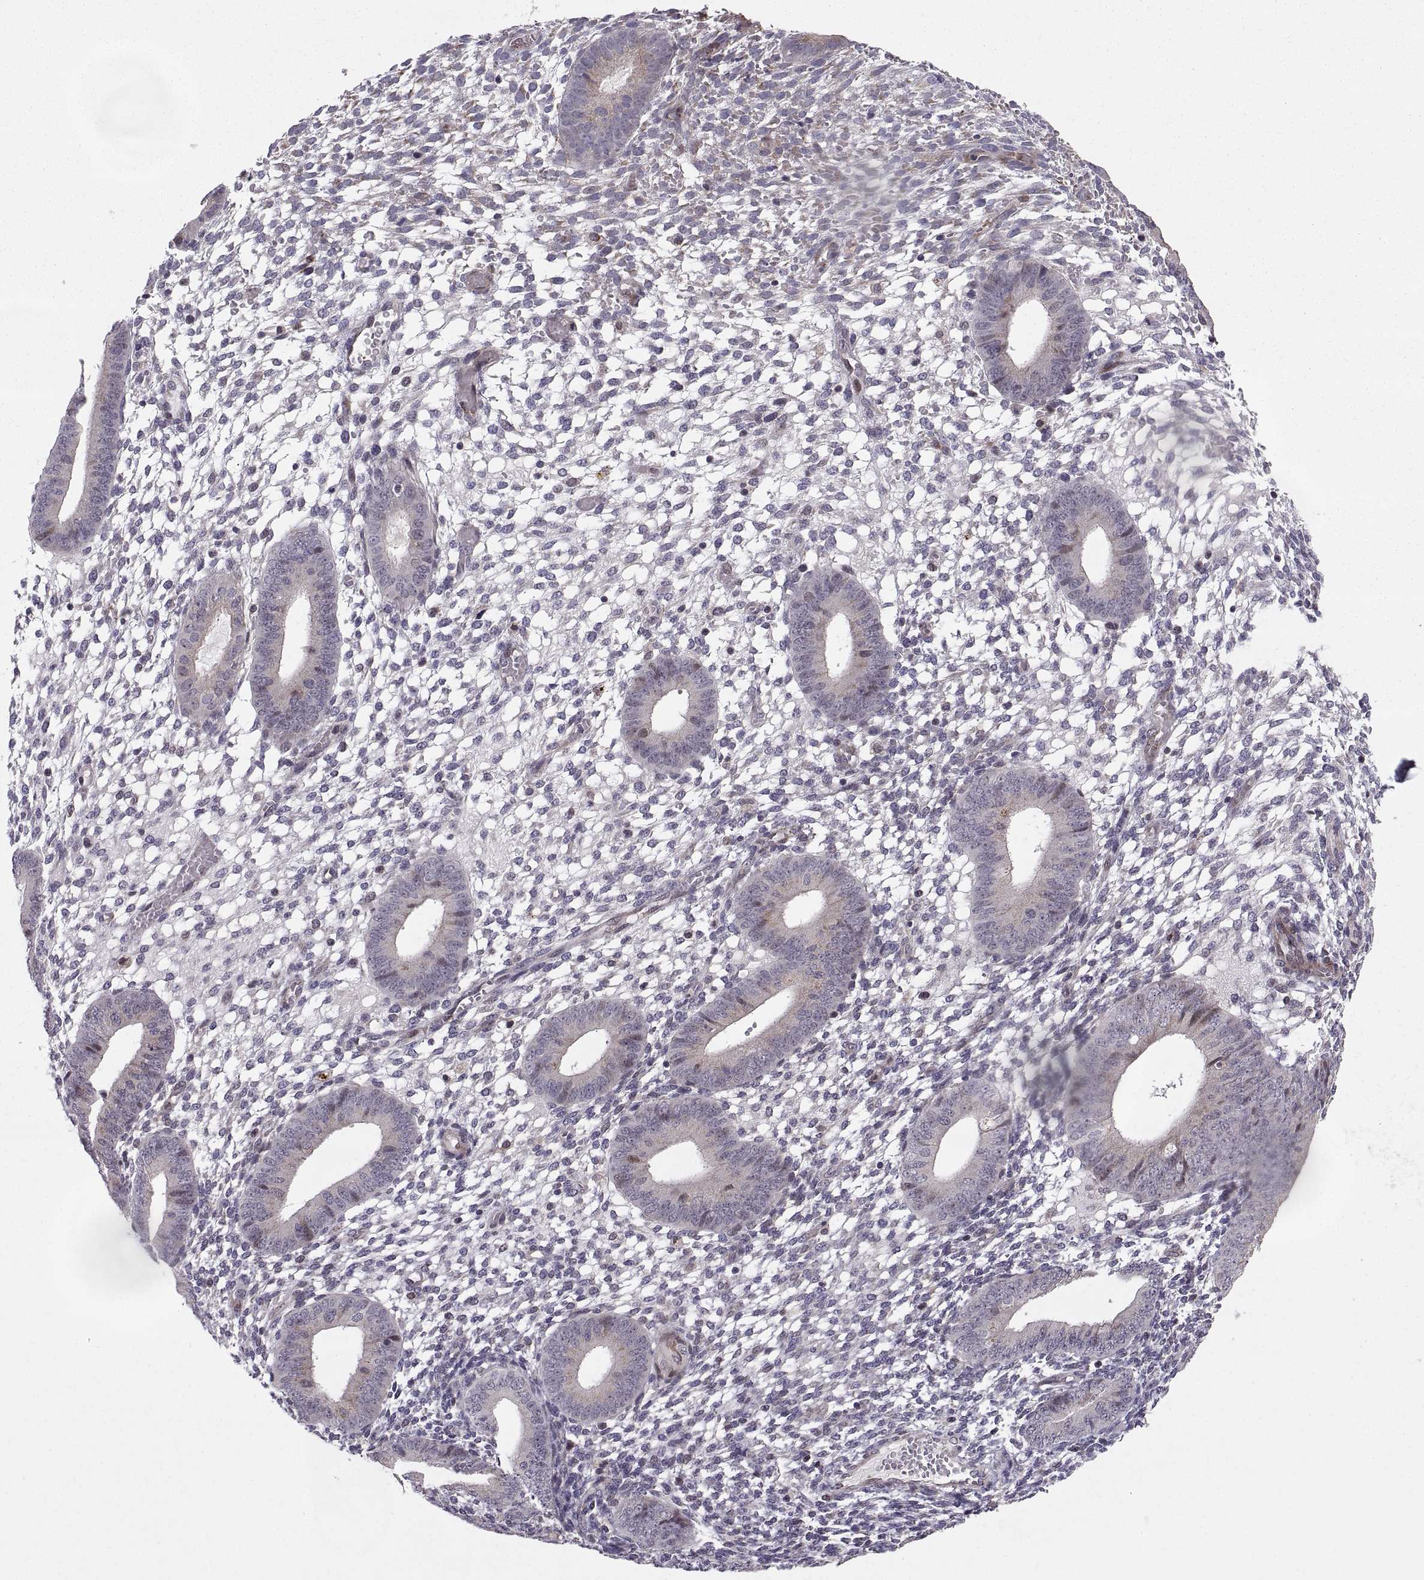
{"staining": {"intensity": "negative", "quantity": "none", "location": "none"}, "tissue": "endometrium", "cell_type": "Cells in endometrial stroma", "image_type": "normal", "snomed": [{"axis": "morphology", "description": "Normal tissue, NOS"}, {"axis": "topography", "description": "Endometrium"}], "caption": "Benign endometrium was stained to show a protein in brown. There is no significant expression in cells in endometrial stroma.", "gene": "TESC", "patient": {"sex": "female", "age": 39}}